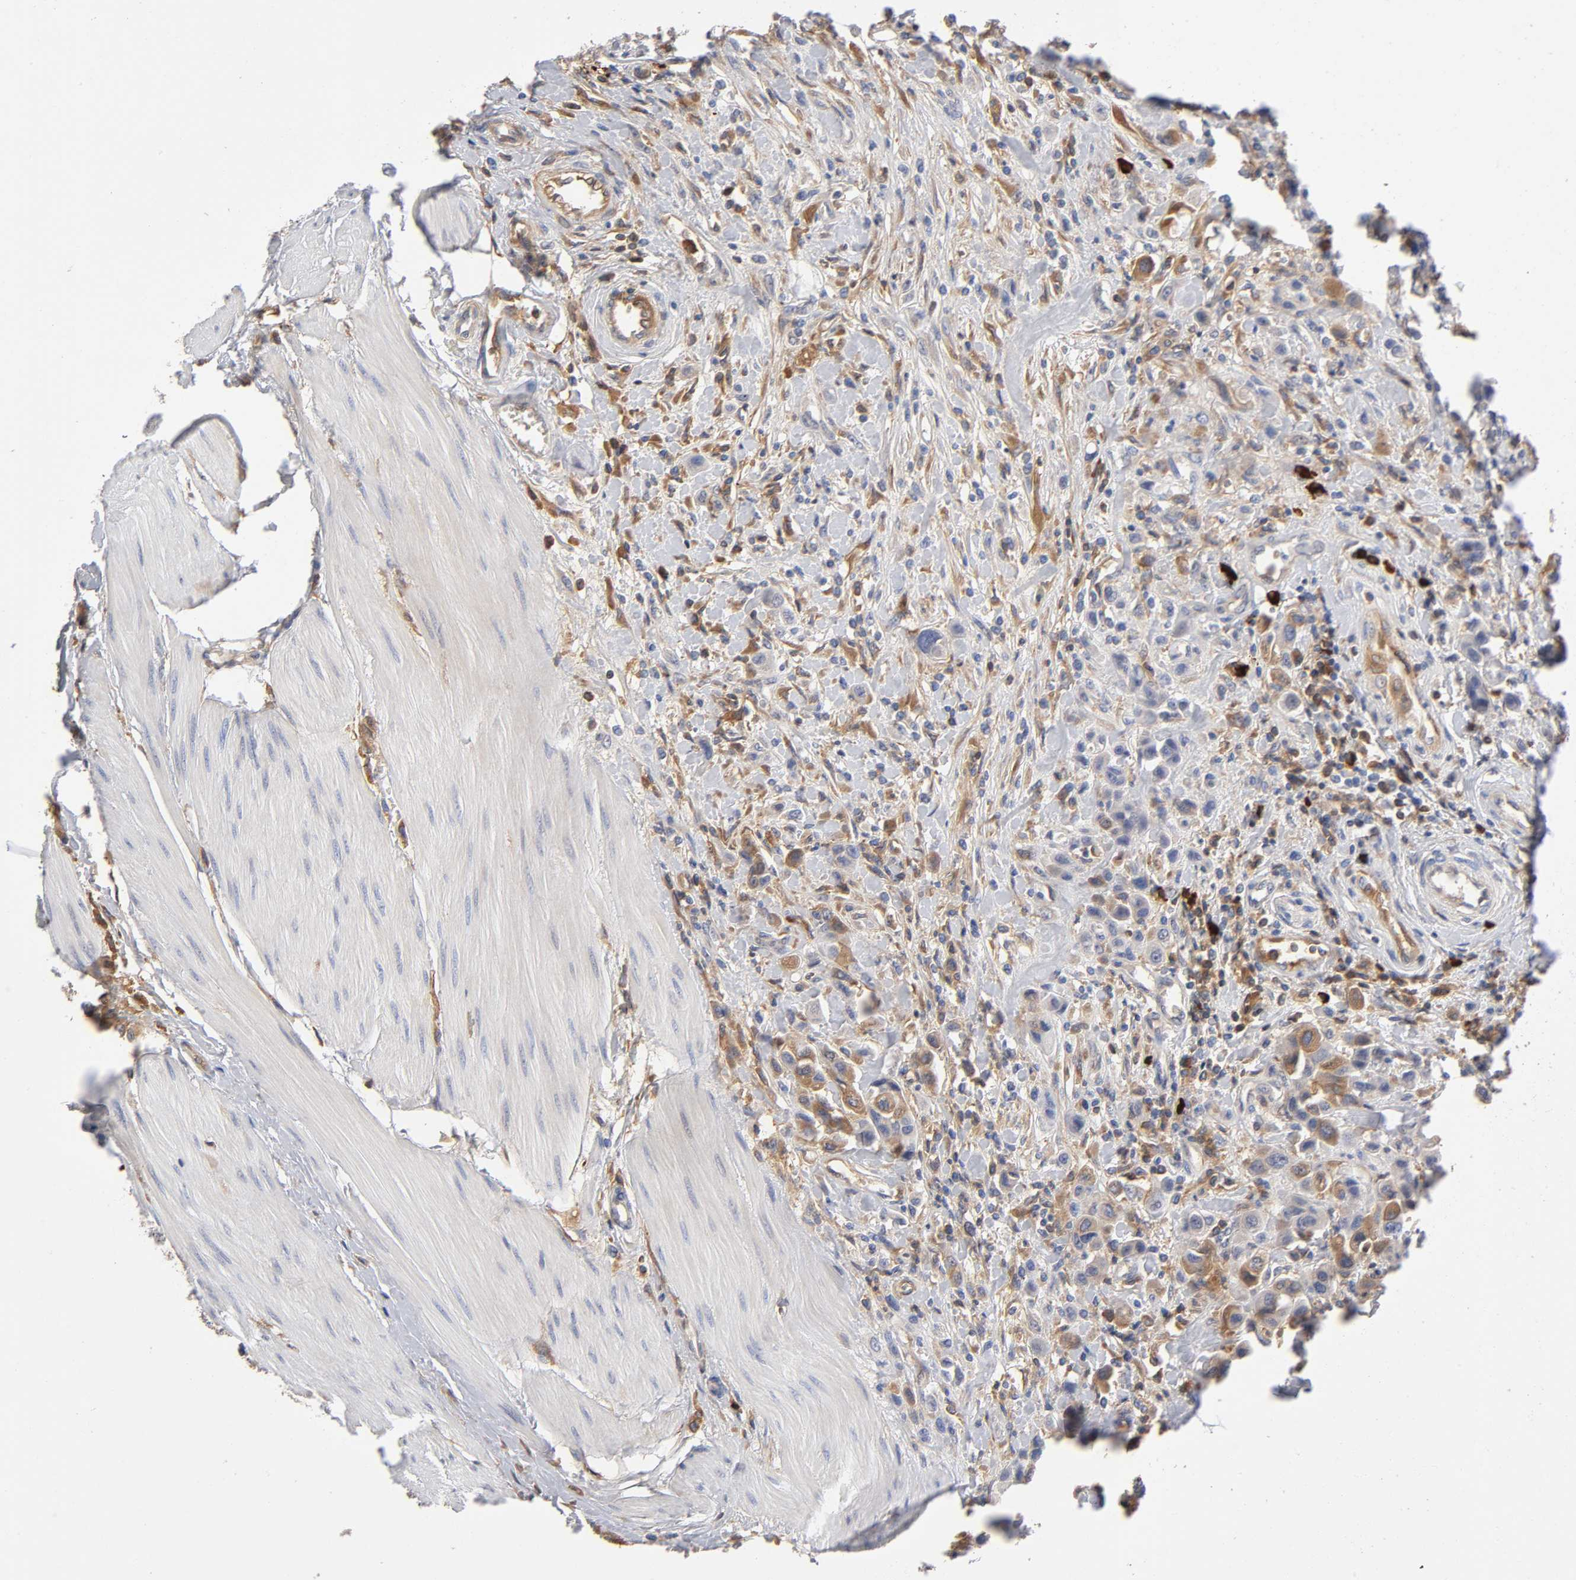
{"staining": {"intensity": "moderate", "quantity": "25%-75%", "location": "cytoplasmic/membranous"}, "tissue": "urothelial cancer", "cell_type": "Tumor cells", "image_type": "cancer", "snomed": [{"axis": "morphology", "description": "Urothelial carcinoma, High grade"}, {"axis": "topography", "description": "Urinary bladder"}], "caption": "Immunohistochemistry (DAB (3,3'-diaminobenzidine)) staining of human urothelial cancer reveals moderate cytoplasmic/membranous protein expression in about 25%-75% of tumor cells.", "gene": "NOVA1", "patient": {"sex": "male", "age": 50}}